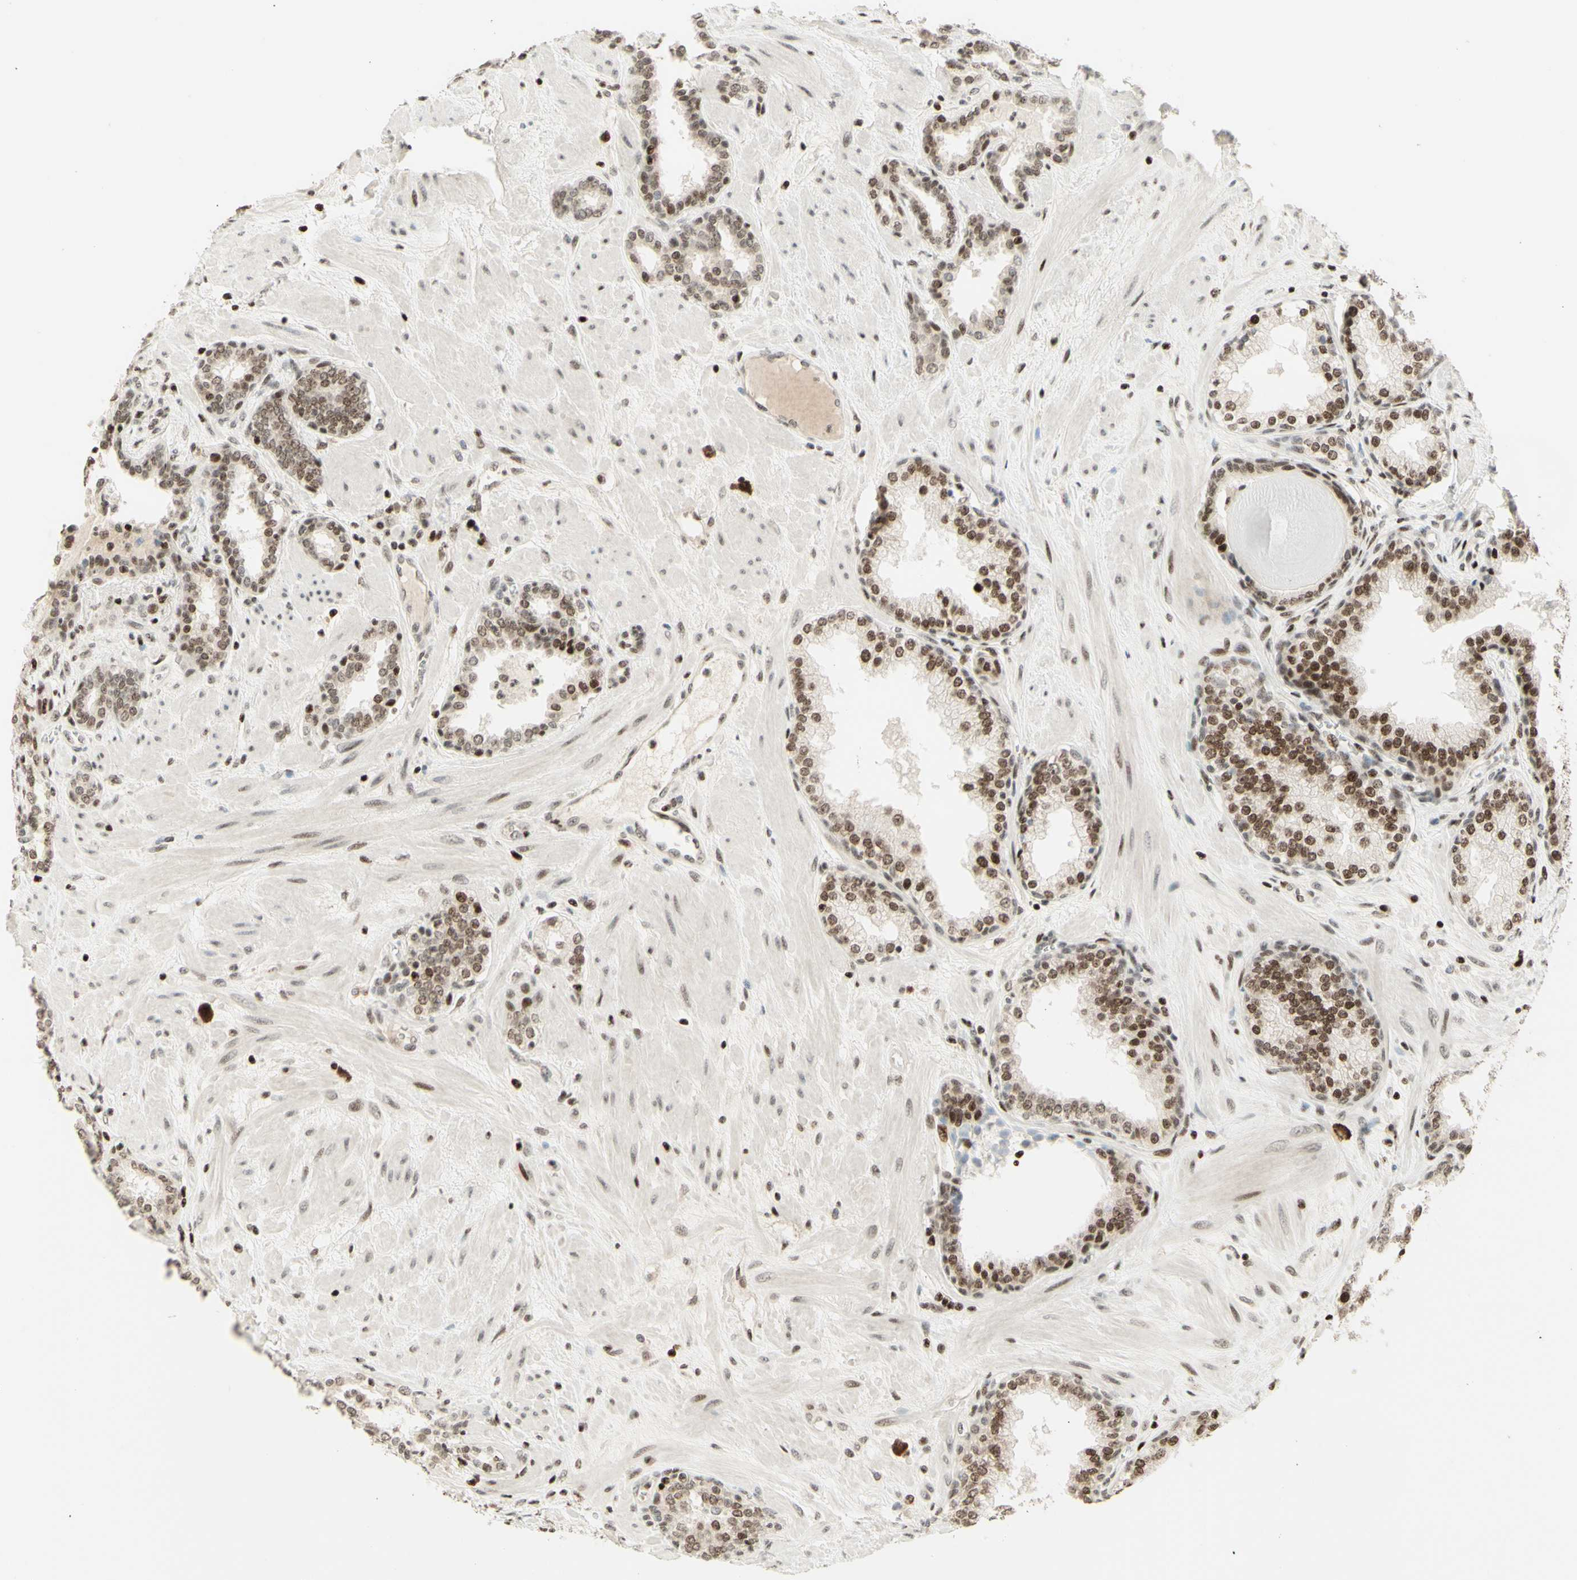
{"staining": {"intensity": "moderate", "quantity": ">75%", "location": "nuclear"}, "tissue": "prostate", "cell_type": "Glandular cells", "image_type": "normal", "snomed": [{"axis": "morphology", "description": "Normal tissue, NOS"}, {"axis": "topography", "description": "Prostate"}], "caption": "DAB immunohistochemical staining of benign prostate demonstrates moderate nuclear protein positivity in about >75% of glandular cells. (brown staining indicates protein expression, while blue staining denotes nuclei).", "gene": "CDKL5", "patient": {"sex": "male", "age": 51}}